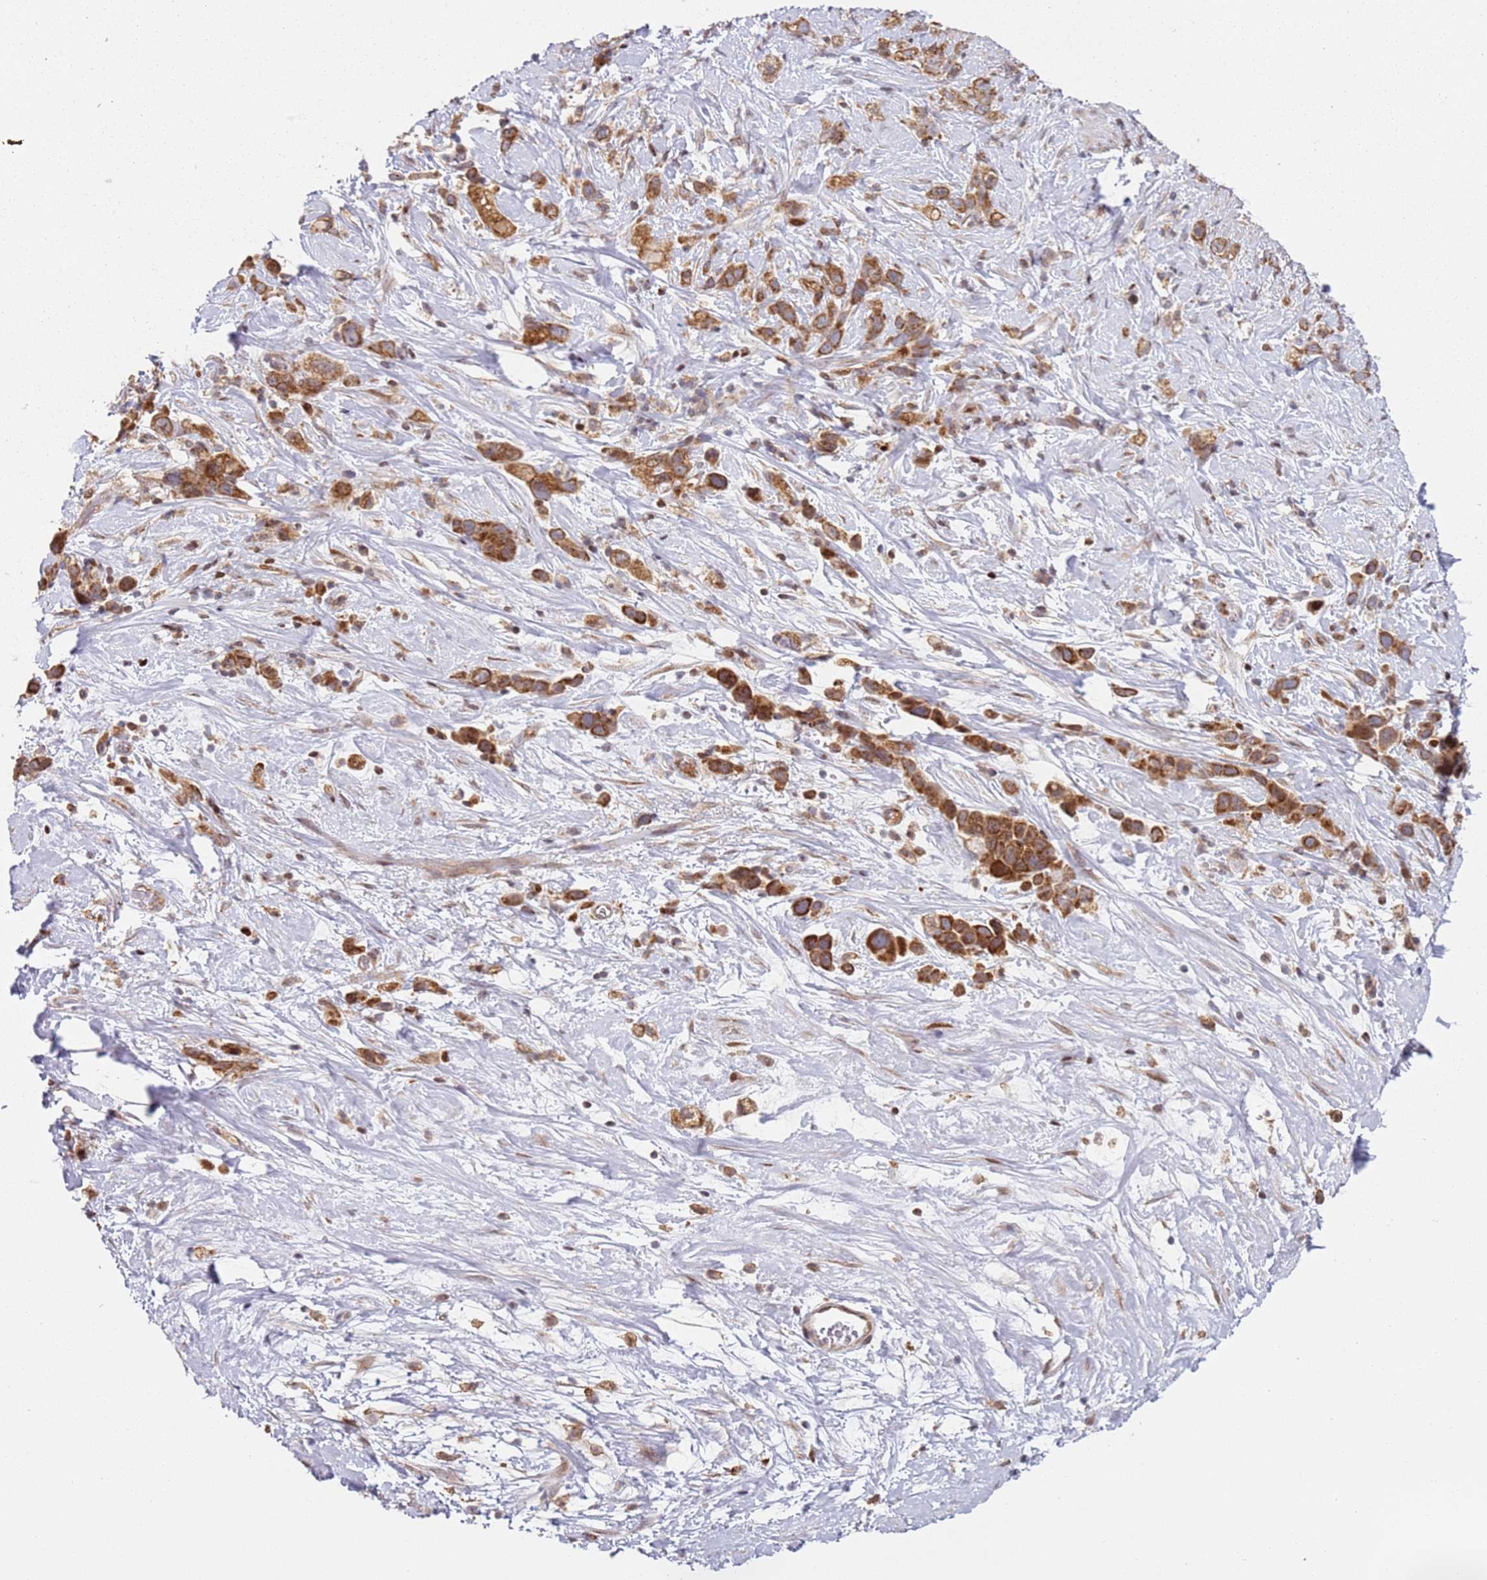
{"staining": {"intensity": "strong", "quantity": ">75%", "location": "cytoplasmic/membranous"}, "tissue": "stomach cancer", "cell_type": "Tumor cells", "image_type": "cancer", "snomed": [{"axis": "morphology", "description": "Adenocarcinoma, NOS"}, {"axis": "topography", "description": "Stomach"}], "caption": "This is an image of immunohistochemistry staining of stomach adenocarcinoma, which shows strong positivity in the cytoplasmic/membranous of tumor cells.", "gene": "HNRNPLL", "patient": {"sex": "female", "age": 65}}